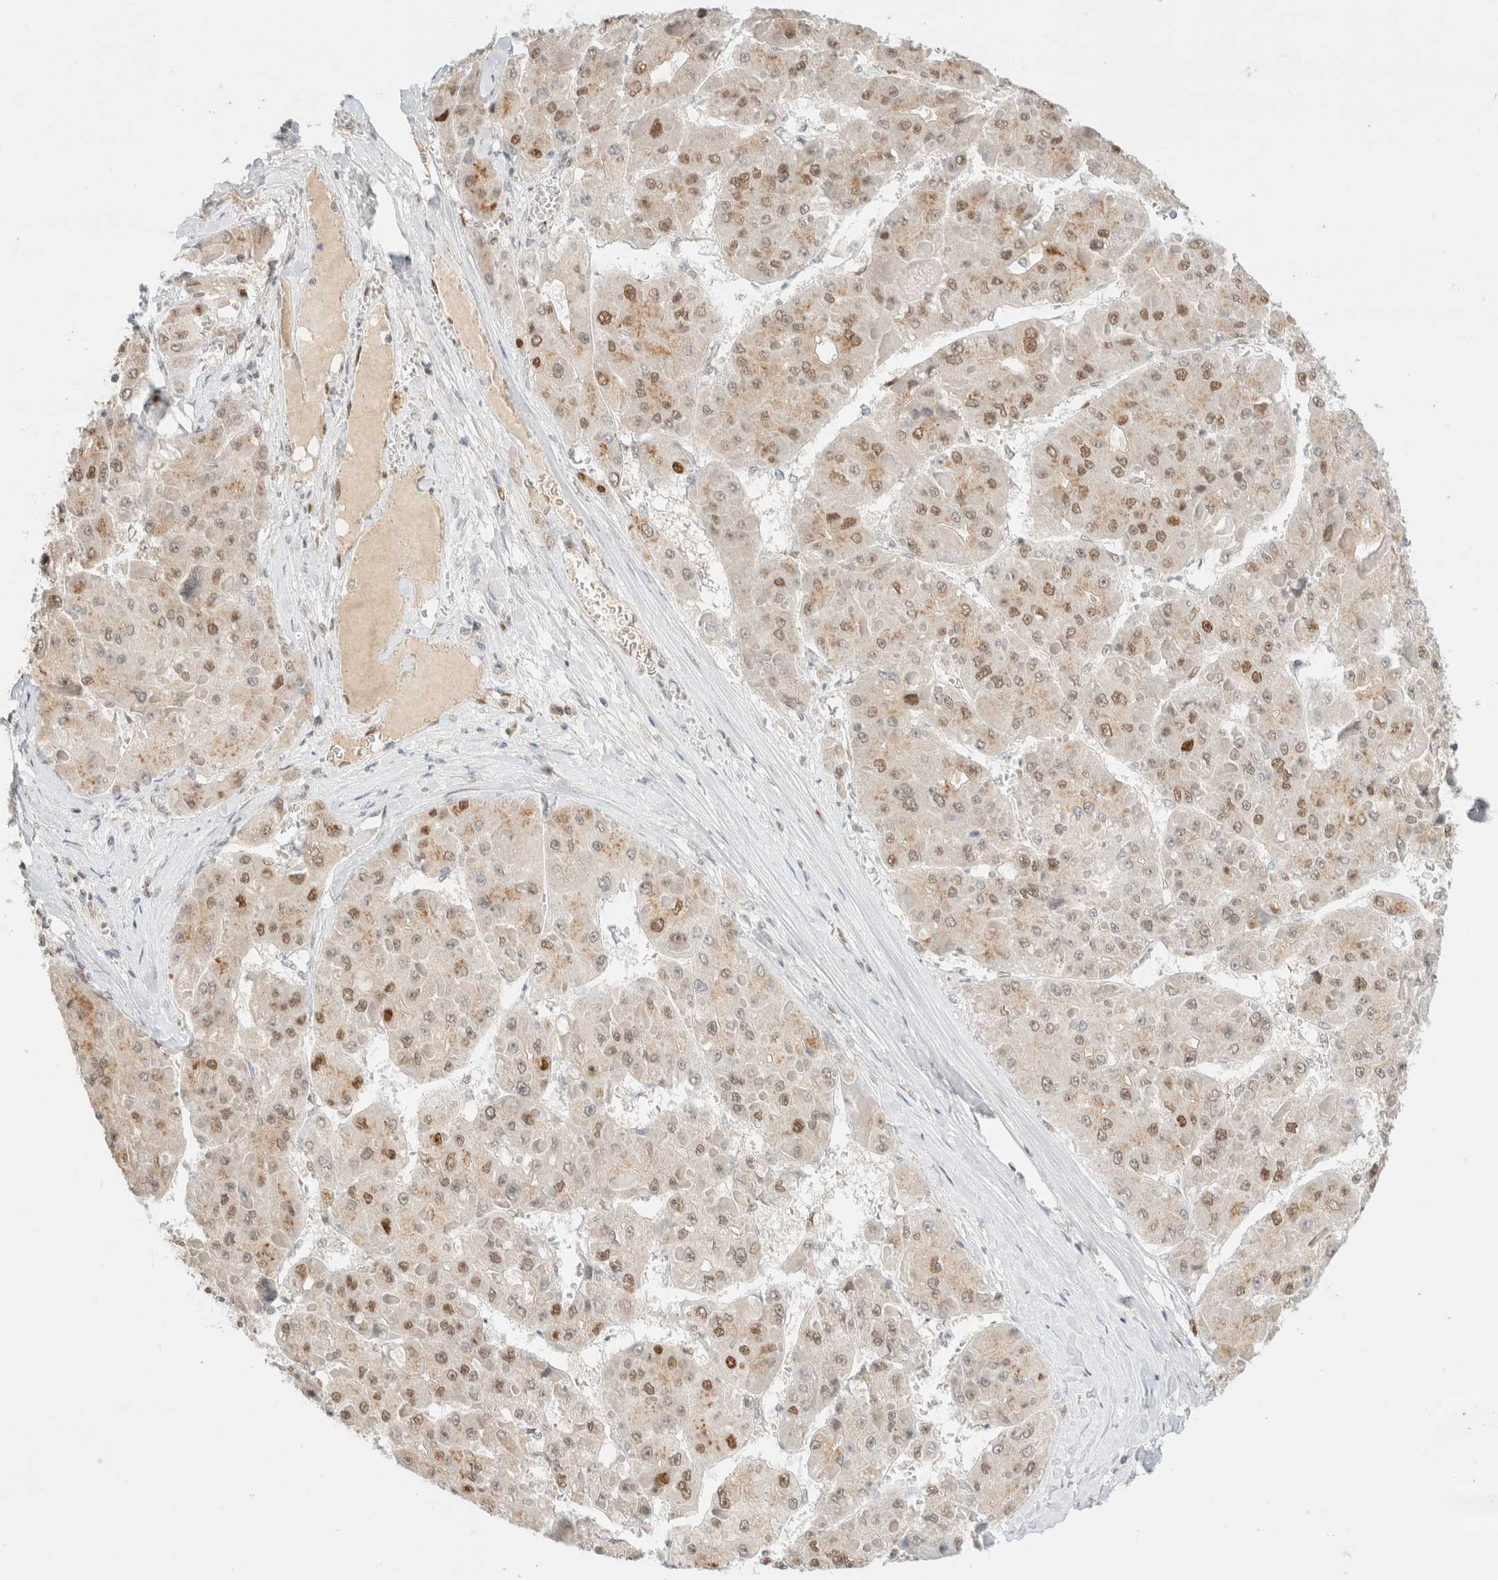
{"staining": {"intensity": "moderate", "quantity": "25%-75%", "location": "nuclear"}, "tissue": "liver cancer", "cell_type": "Tumor cells", "image_type": "cancer", "snomed": [{"axis": "morphology", "description": "Carcinoma, Hepatocellular, NOS"}, {"axis": "topography", "description": "Liver"}], "caption": "IHC histopathology image of human liver cancer stained for a protein (brown), which demonstrates medium levels of moderate nuclear staining in approximately 25%-75% of tumor cells.", "gene": "DDB2", "patient": {"sex": "female", "age": 73}}